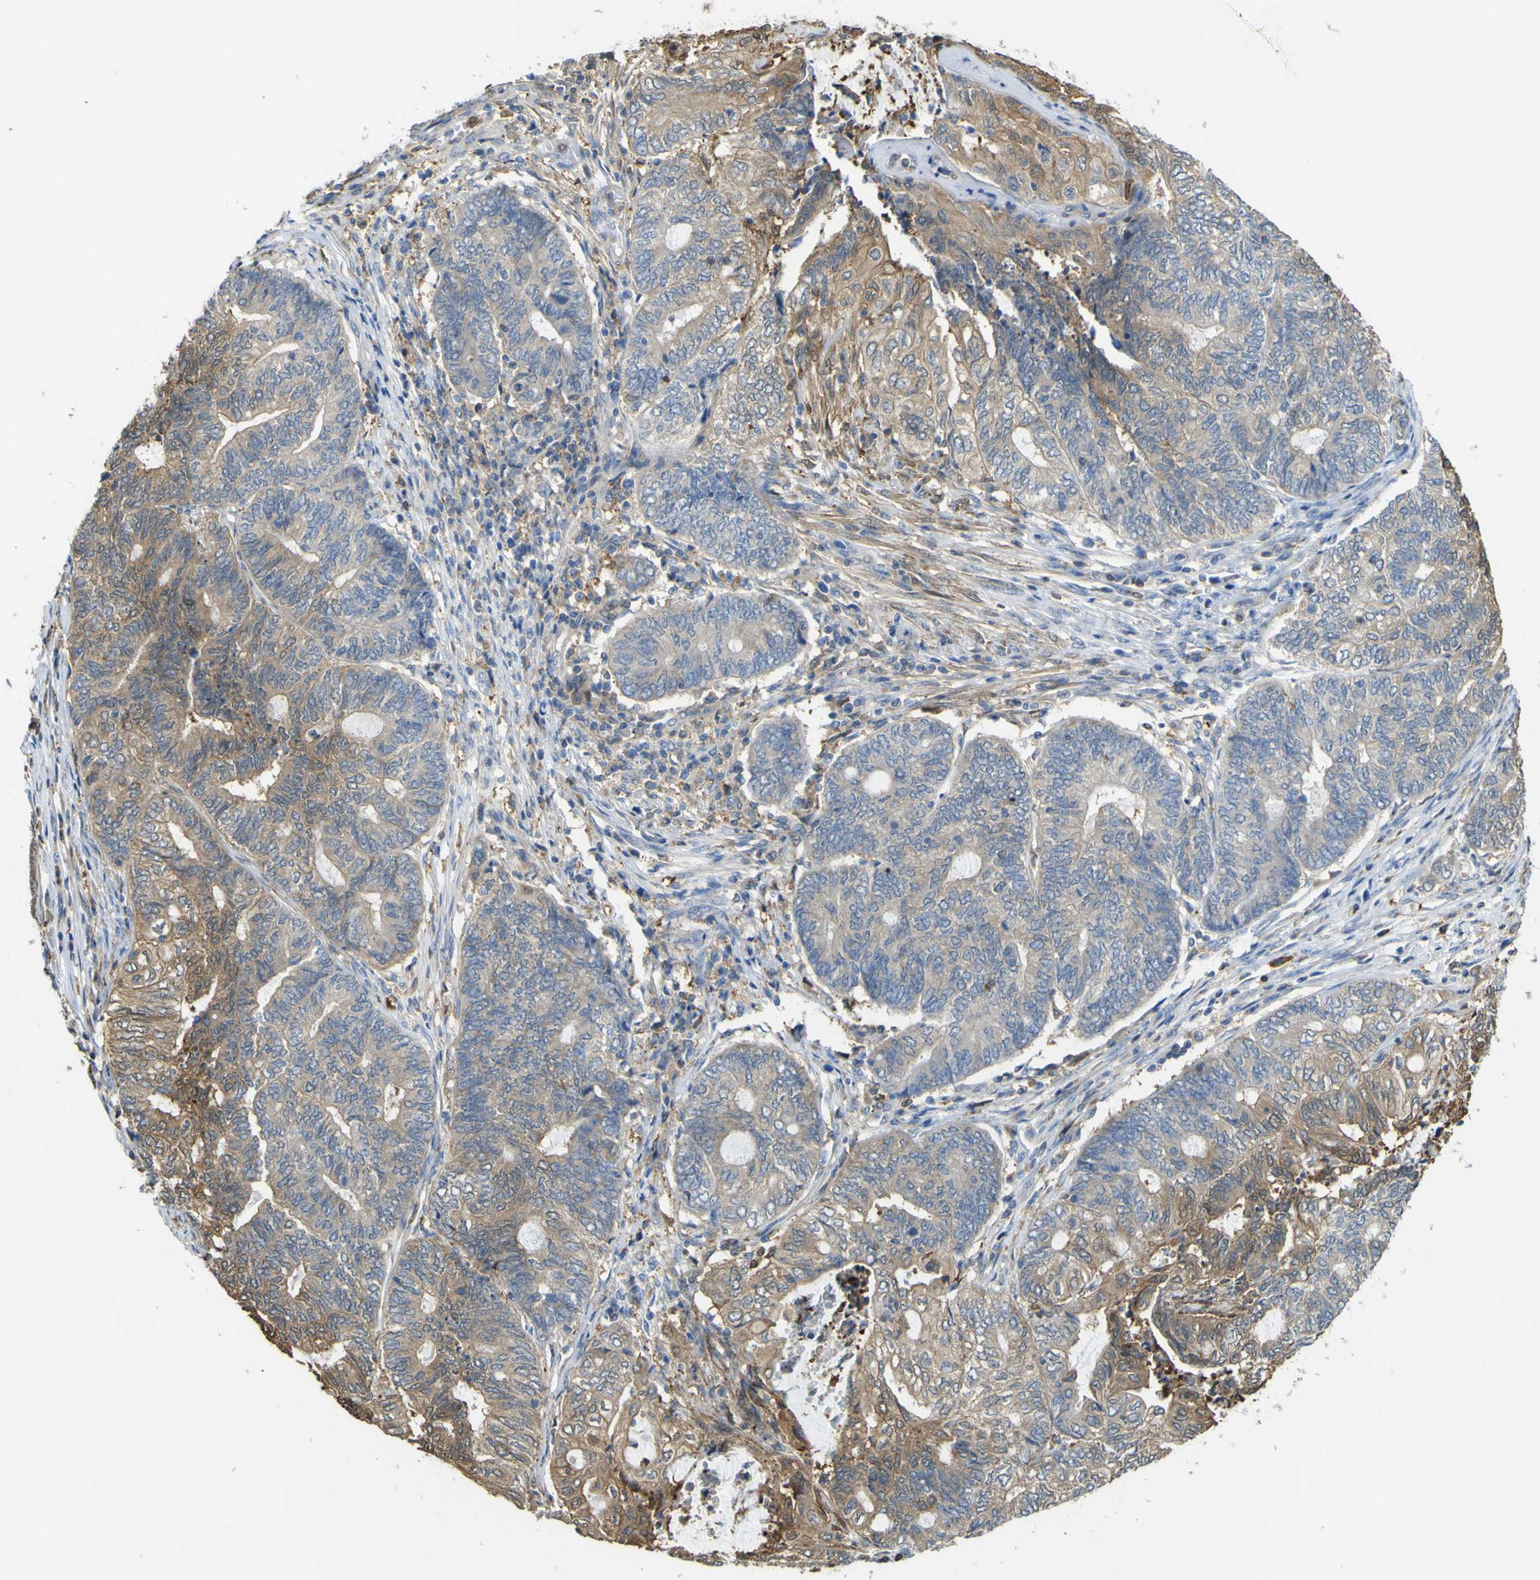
{"staining": {"intensity": "moderate", "quantity": "25%-75%", "location": "cytoplasmic/membranous"}, "tissue": "endometrial cancer", "cell_type": "Tumor cells", "image_type": "cancer", "snomed": [{"axis": "morphology", "description": "Adenocarcinoma, NOS"}, {"axis": "topography", "description": "Uterus"}, {"axis": "topography", "description": "Endometrium"}], "caption": "IHC of endometrial cancer (adenocarcinoma) reveals medium levels of moderate cytoplasmic/membranous positivity in about 25%-75% of tumor cells.", "gene": "ABHD3", "patient": {"sex": "female", "age": 70}}